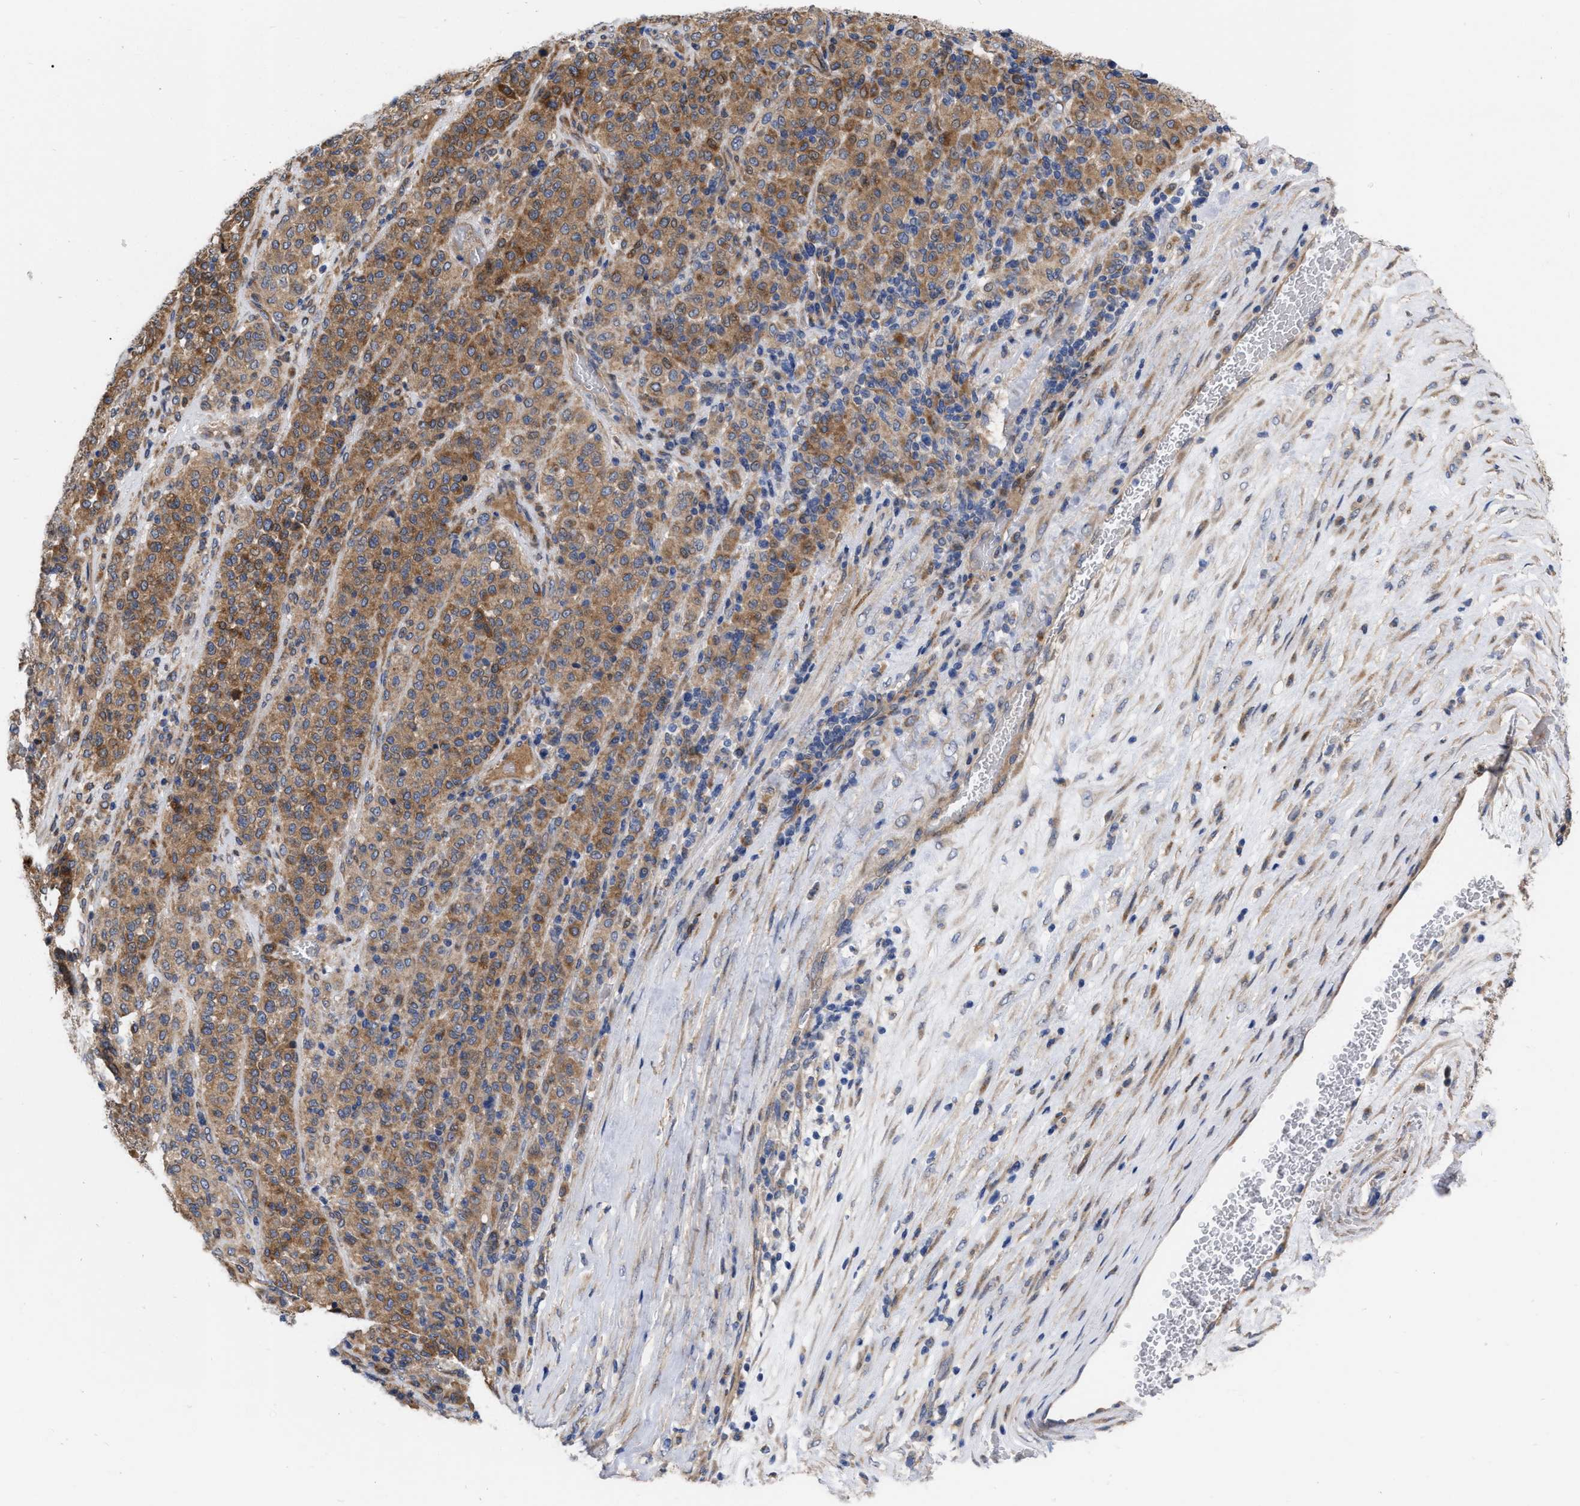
{"staining": {"intensity": "moderate", "quantity": ">75%", "location": "cytoplasmic/membranous"}, "tissue": "melanoma", "cell_type": "Tumor cells", "image_type": "cancer", "snomed": [{"axis": "morphology", "description": "Malignant melanoma, Metastatic site"}, {"axis": "topography", "description": "Pancreas"}], "caption": "The image shows immunohistochemical staining of melanoma. There is moderate cytoplasmic/membranous expression is appreciated in about >75% of tumor cells.", "gene": "MLST8", "patient": {"sex": "female", "age": 30}}